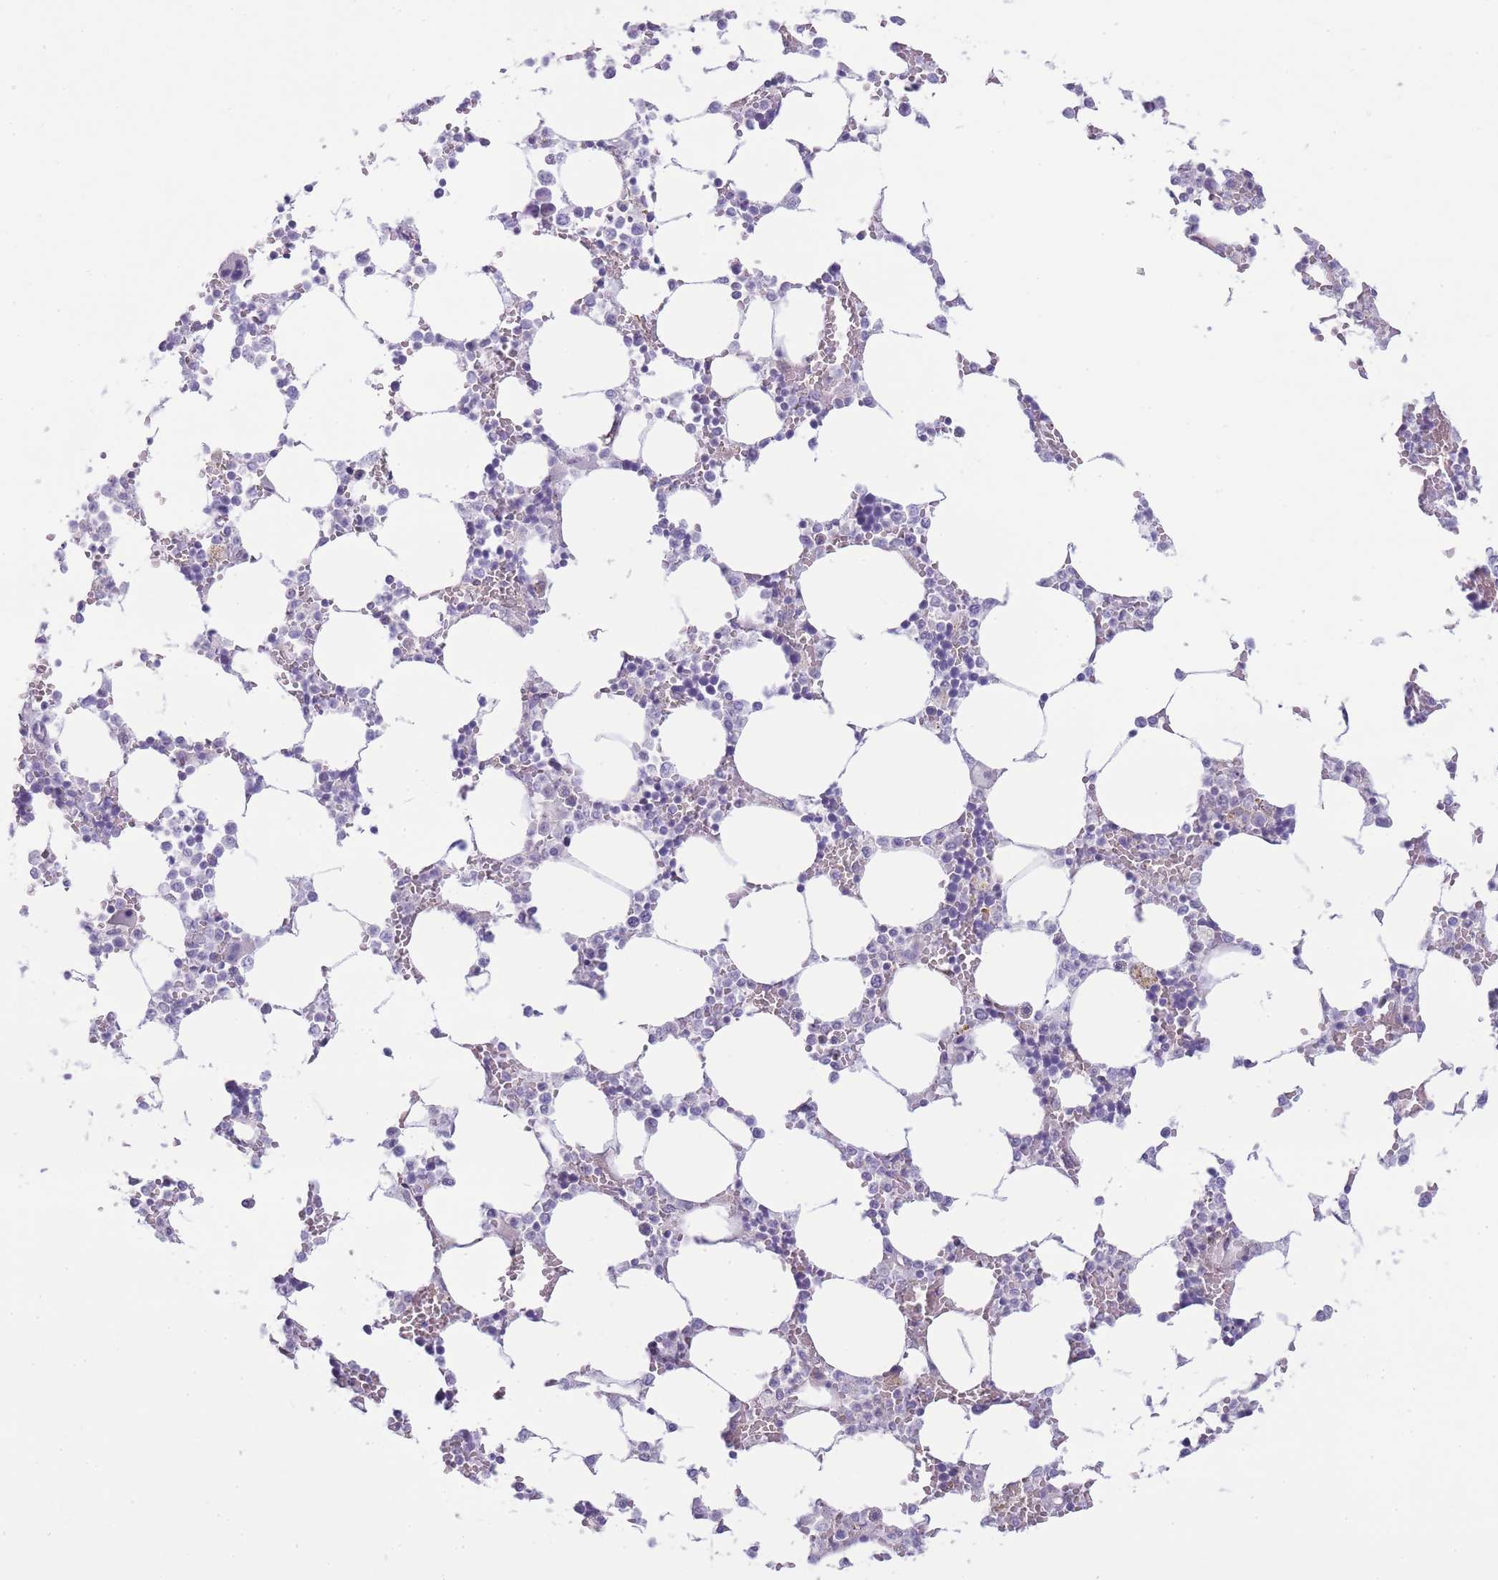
{"staining": {"intensity": "negative", "quantity": "none", "location": "none"}, "tissue": "bone marrow", "cell_type": "Hematopoietic cells", "image_type": "normal", "snomed": [{"axis": "morphology", "description": "Normal tissue, NOS"}, {"axis": "topography", "description": "Bone marrow"}], "caption": "A micrograph of bone marrow stained for a protein demonstrates no brown staining in hematopoietic cells. (Brightfield microscopy of DAB immunohistochemistry at high magnification).", "gene": "UTP14A", "patient": {"sex": "male", "age": 64}}